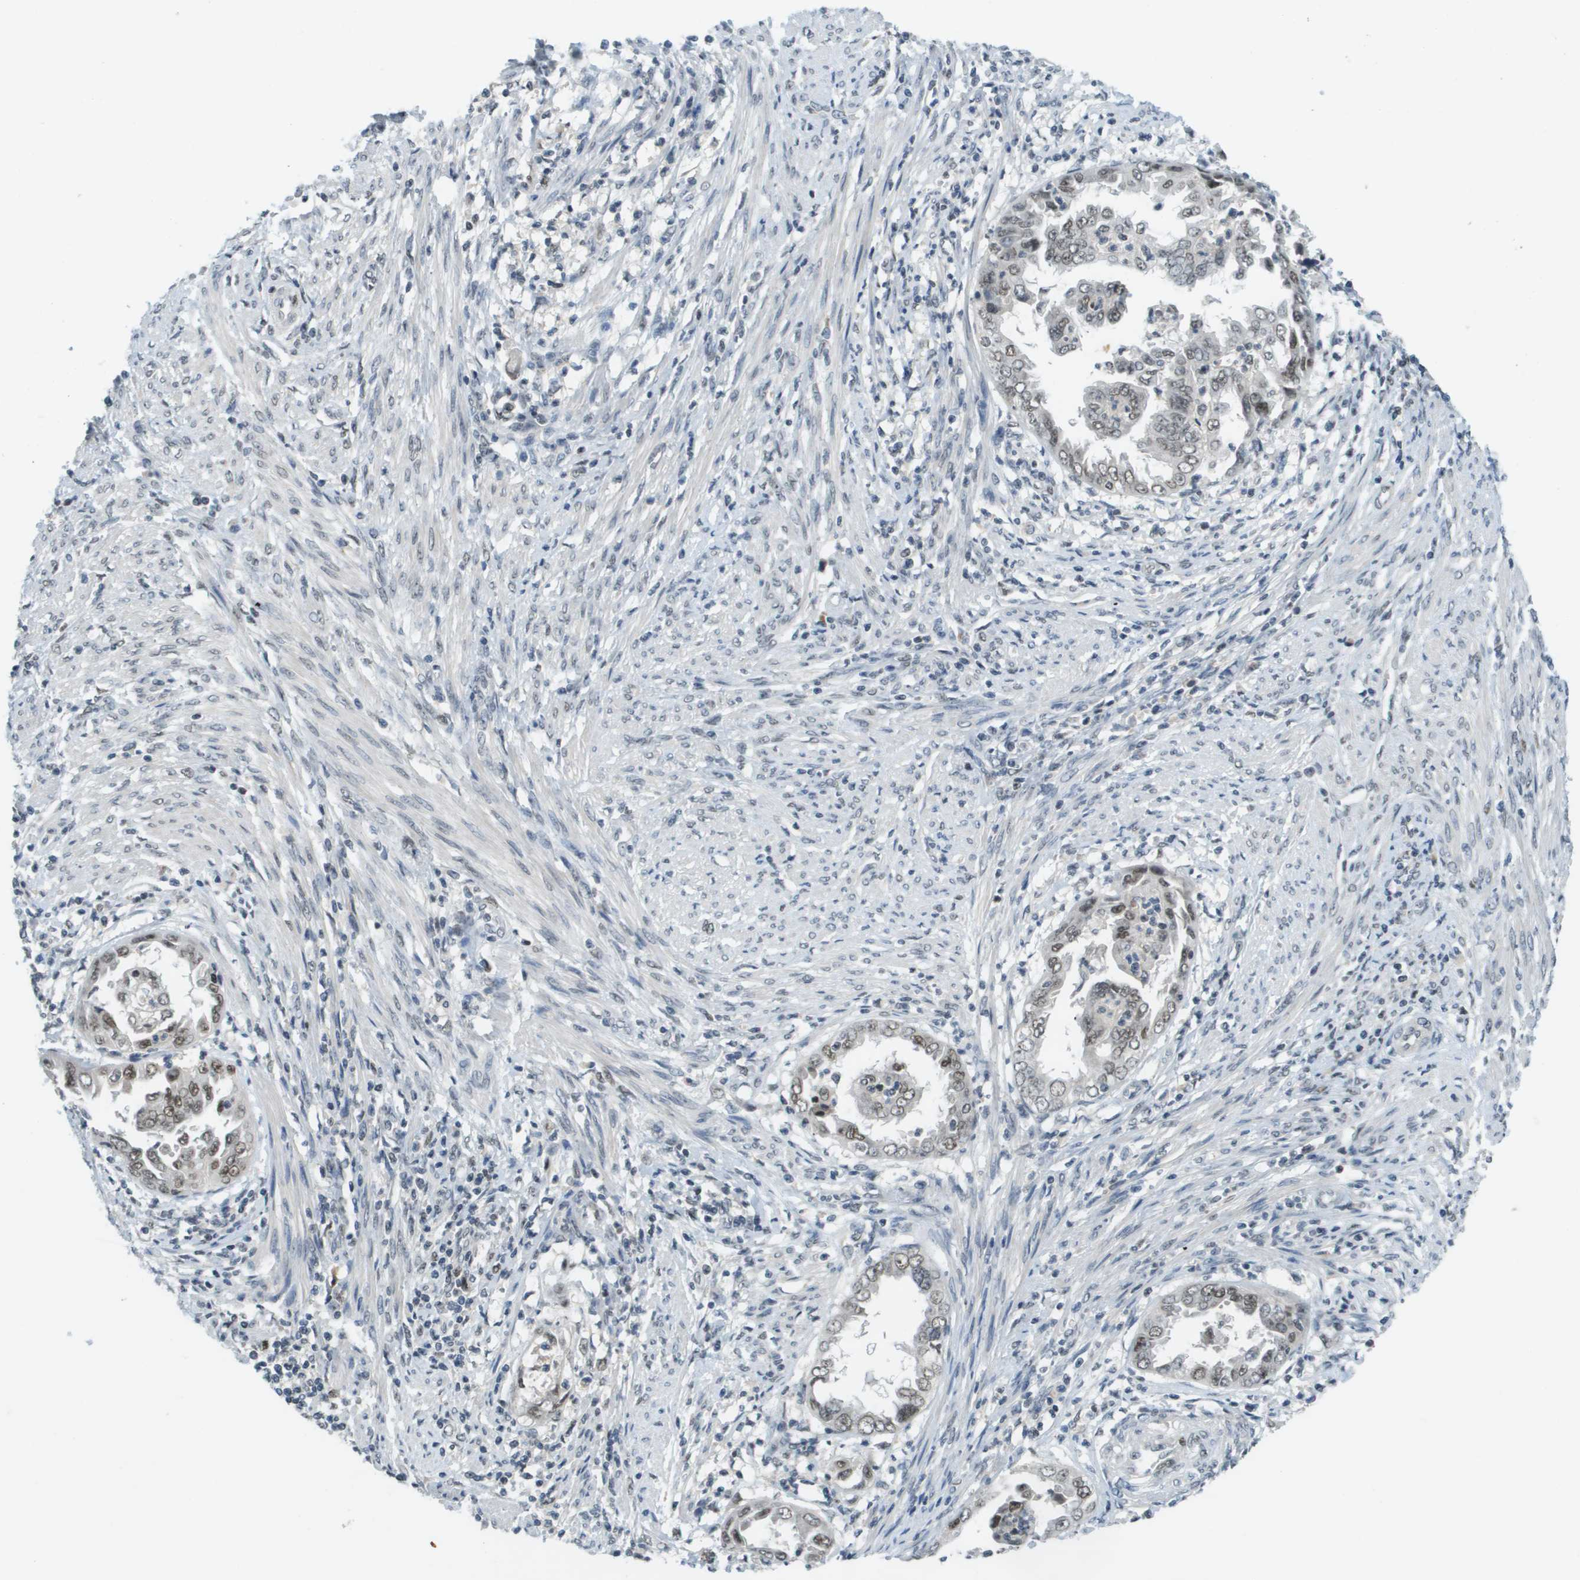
{"staining": {"intensity": "moderate", "quantity": "25%-75%", "location": "nuclear"}, "tissue": "endometrial cancer", "cell_type": "Tumor cells", "image_type": "cancer", "snomed": [{"axis": "morphology", "description": "Adenocarcinoma, NOS"}, {"axis": "topography", "description": "Endometrium"}], "caption": "Immunohistochemistry histopathology image of endometrial cancer stained for a protein (brown), which shows medium levels of moderate nuclear staining in about 25%-75% of tumor cells.", "gene": "CBX5", "patient": {"sex": "female", "age": 85}}